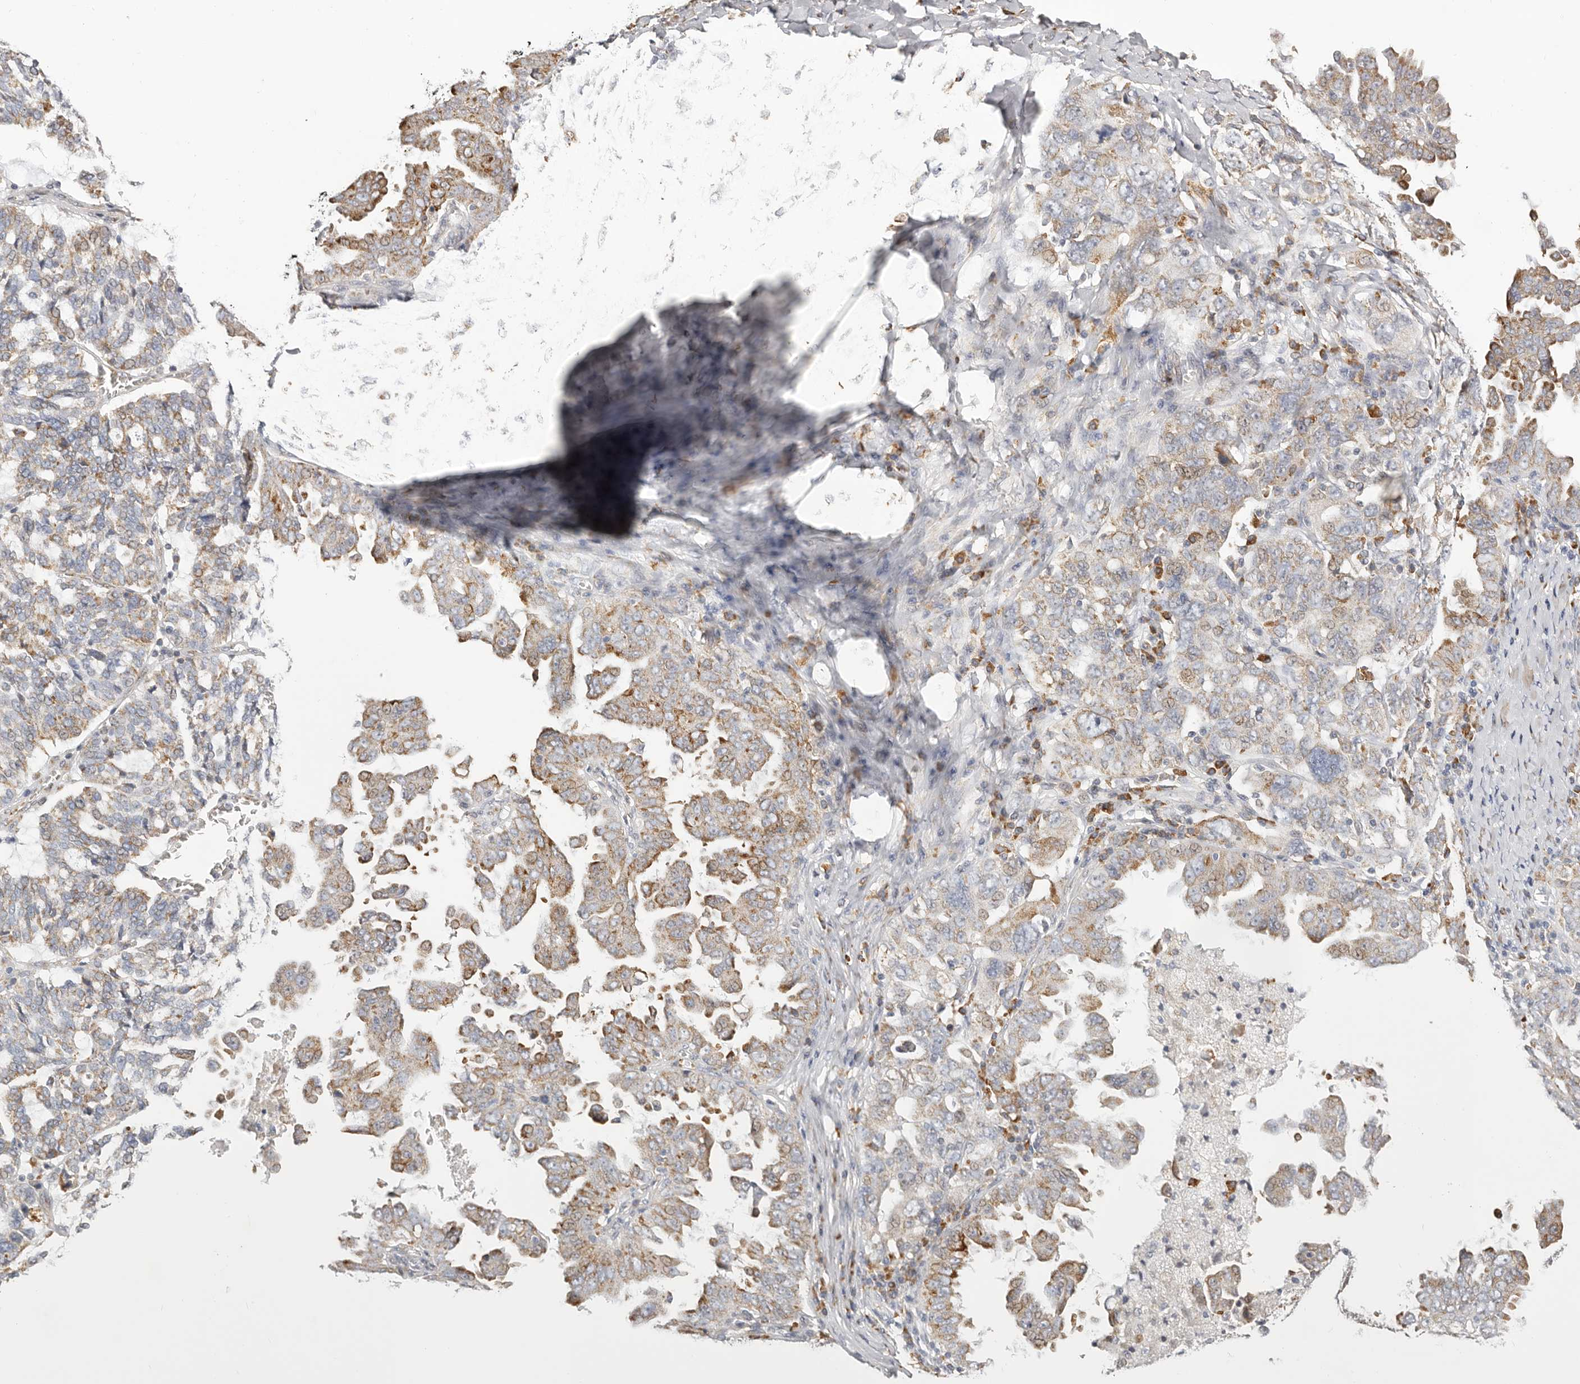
{"staining": {"intensity": "moderate", "quantity": "25%-75%", "location": "cytoplasmic/membranous"}, "tissue": "ovarian cancer", "cell_type": "Tumor cells", "image_type": "cancer", "snomed": [{"axis": "morphology", "description": "Carcinoma, endometroid"}, {"axis": "topography", "description": "Ovary"}], "caption": "Immunohistochemical staining of ovarian cancer exhibits medium levels of moderate cytoplasmic/membranous staining in approximately 25%-75% of tumor cells.", "gene": "IL32", "patient": {"sex": "female", "age": 62}}